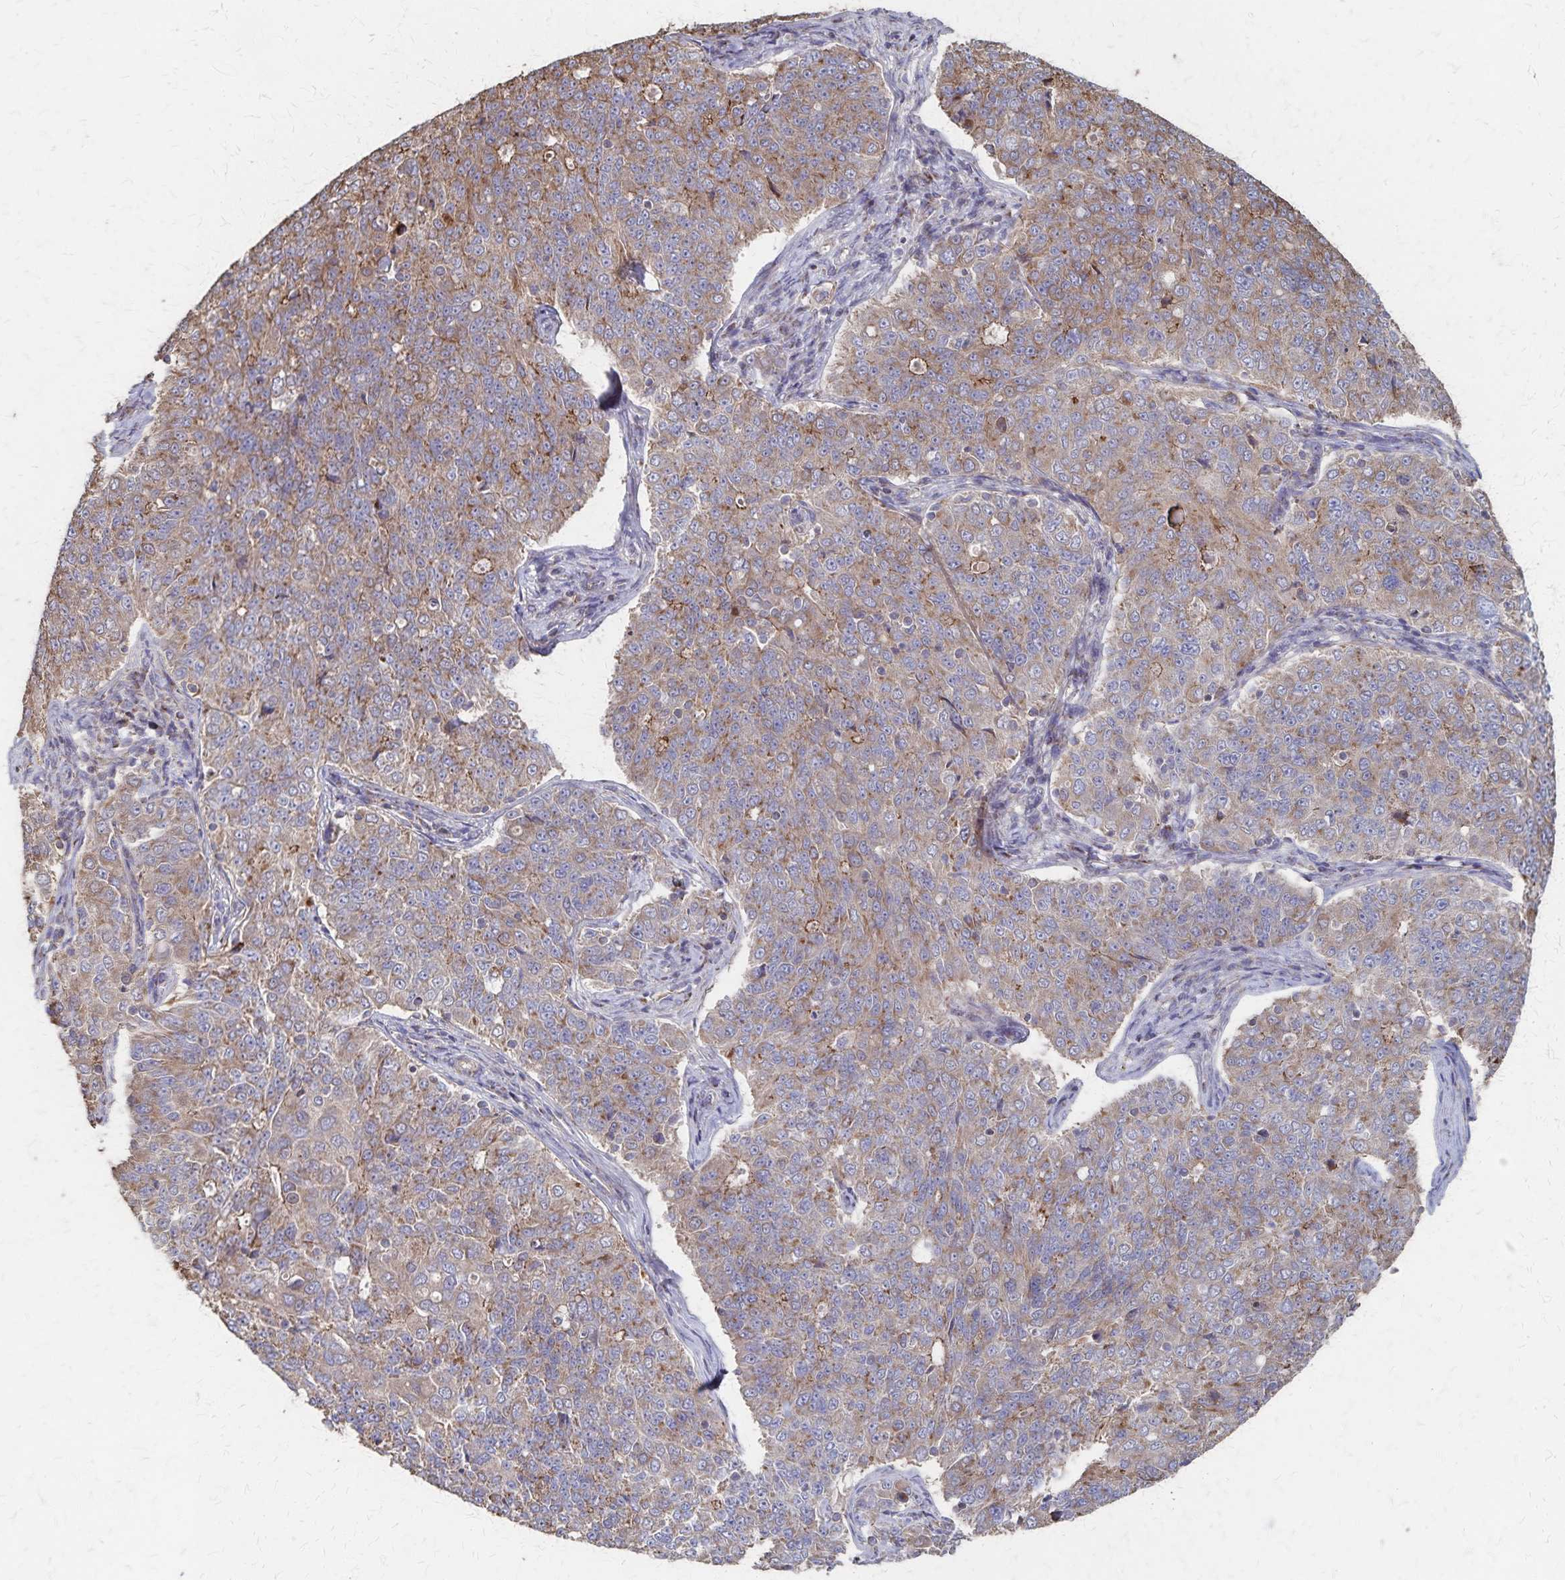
{"staining": {"intensity": "moderate", "quantity": ">75%", "location": "cytoplasmic/membranous"}, "tissue": "endometrial cancer", "cell_type": "Tumor cells", "image_type": "cancer", "snomed": [{"axis": "morphology", "description": "Adenocarcinoma, NOS"}, {"axis": "topography", "description": "Endometrium"}], "caption": "Moderate cytoplasmic/membranous protein expression is appreciated in about >75% of tumor cells in endometrial cancer.", "gene": "PGAP2", "patient": {"sex": "female", "age": 43}}